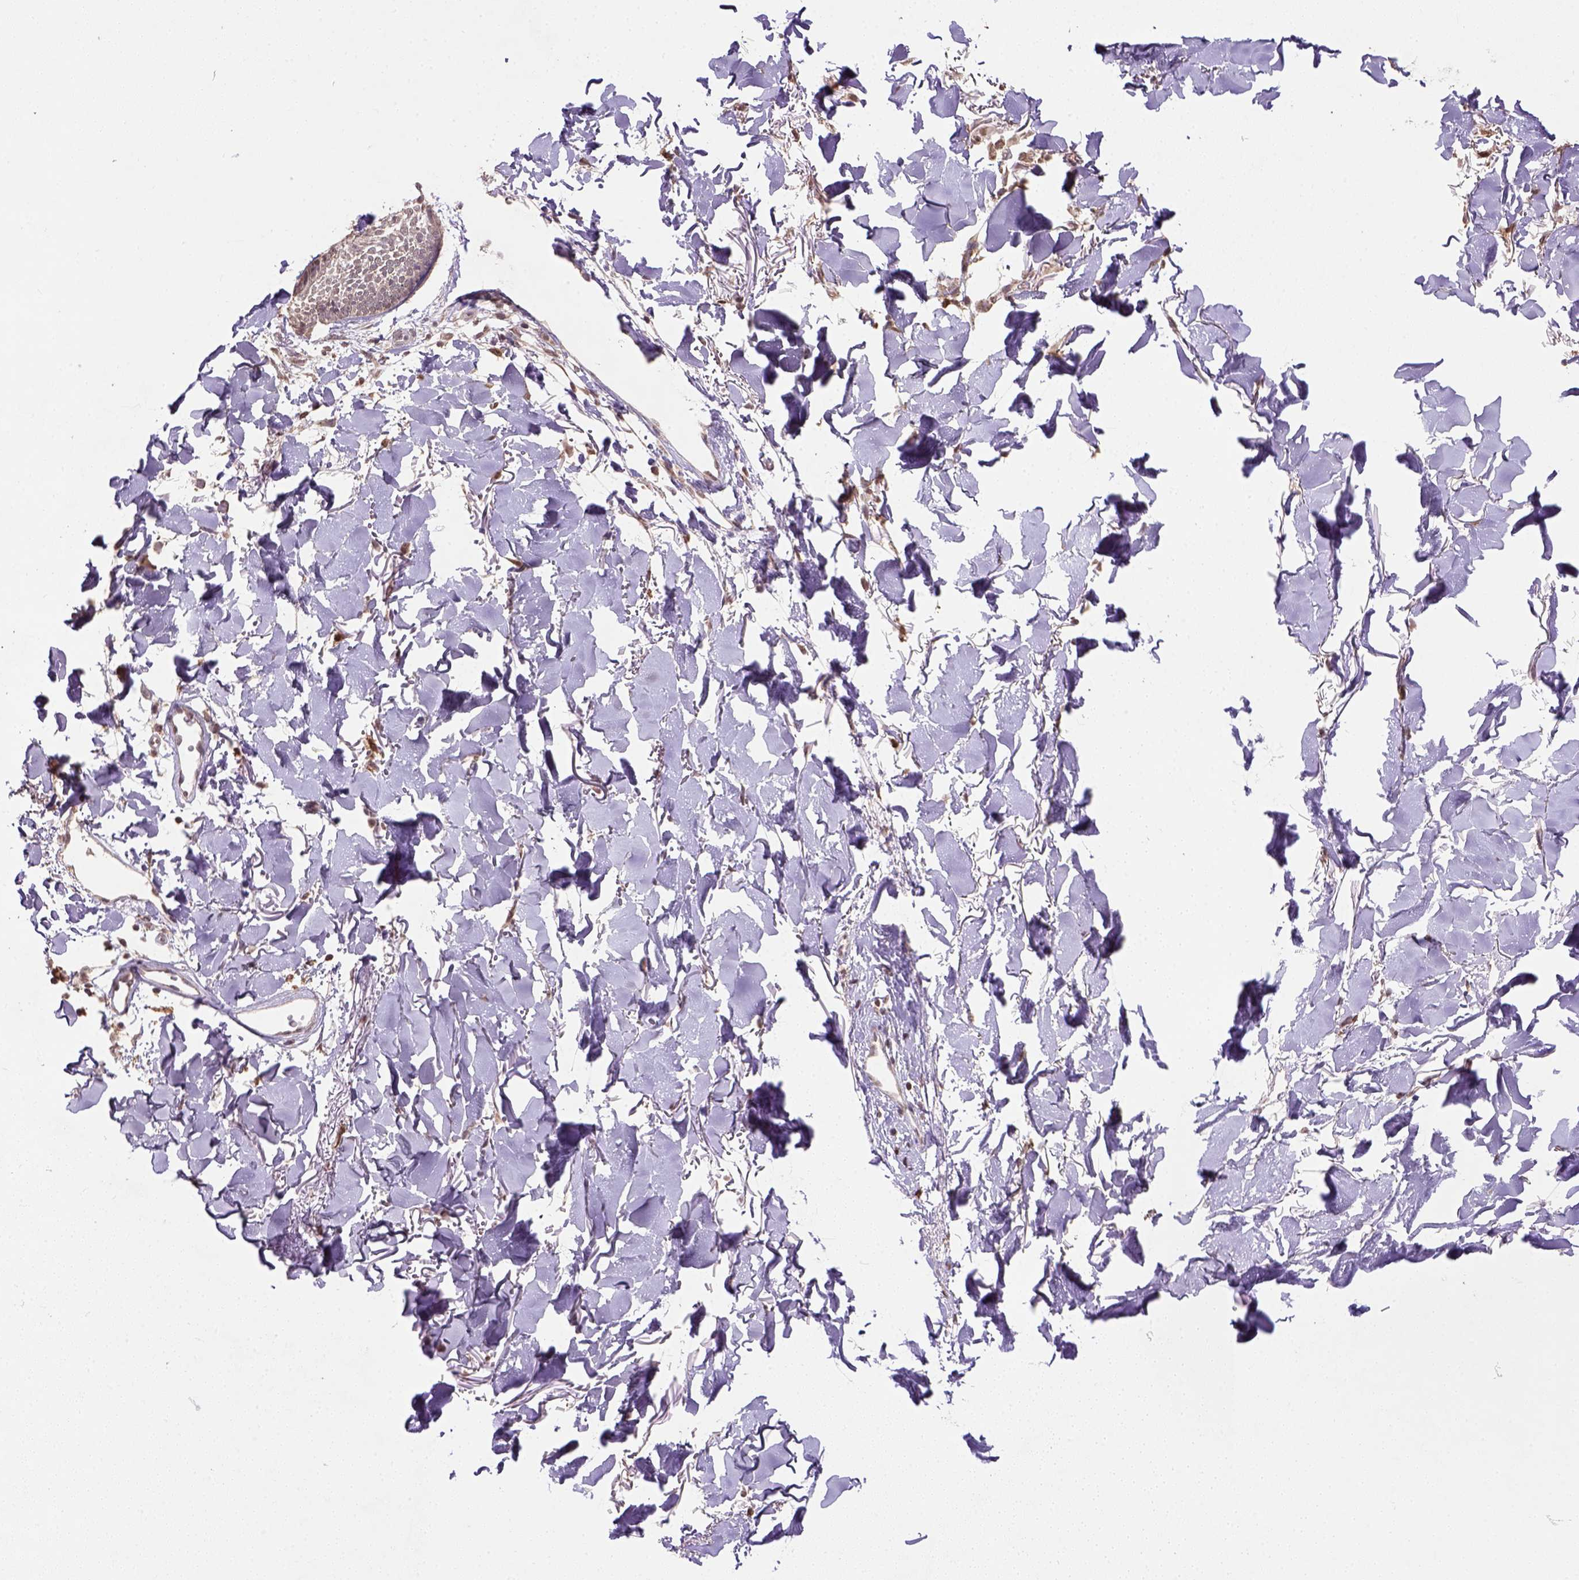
{"staining": {"intensity": "weak", "quantity": ">75%", "location": "cytoplasmic/membranous"}, "tissue": "skin cancer", "cell_type": "Tumor cells", "image_type": "cancer", "snomed": [{"axis": "morphology", "description": "Normal tissue, NOS"}, {"axis": "morphology", "description": "Basal cell carcinoma"}, {"axis": "topography", "description": "Skin"}], "caption": "IHC of skin basal cell carcinoma exhibits low levels of weak cytoplasmic/membranous positivity in approximately >75% of tumor cells. The staining is performed using DAB (3,3'-diaminobenzidine) brown chromogen to label protein expression. The nuclei are counter-stained blue using hematoxylin.", "gene": "NUDT10", "patient": {"sex": "male", "age": 84}}